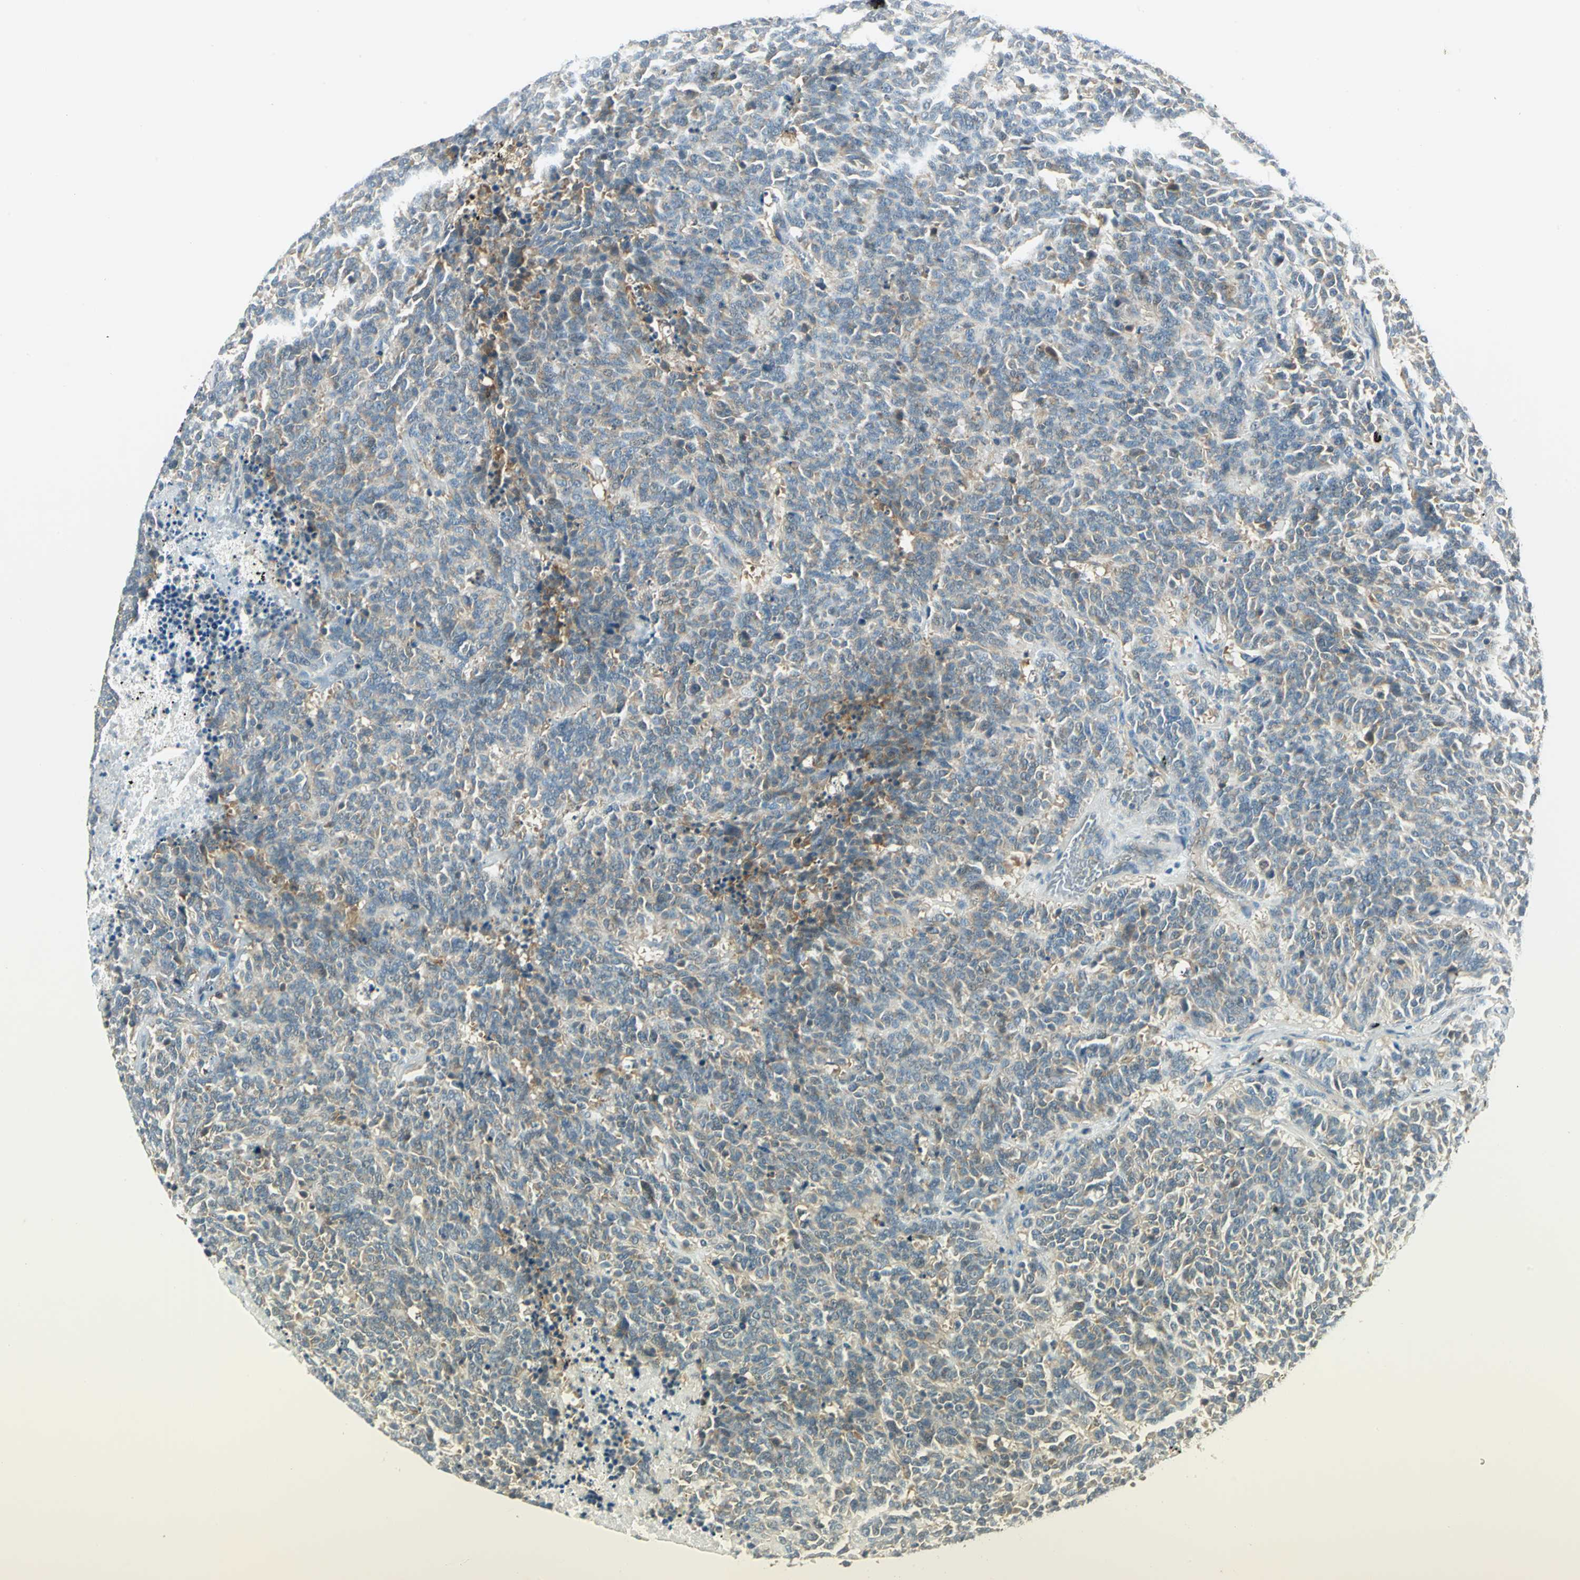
{"staining": {"intensity": "weak", "quantity": ">75%", "location": "cytoplasmic/membranous"}, "tissue": "lung cancer", "cell_type": "Tumor cells", "image_type": "cancer", "snomed": [{"axis": "morphology", "description": "Neoplasm, malignant, NOS"}, {"axis": "topography", "description": "Lung"}], "caption": "Weak cytoplasmic/membranous protein staining is identified in about >75% of tumor cells in neoplasm (malignant) (lung).", "gene": "FYN", "patient": {"sex": "female", "age": 58}}